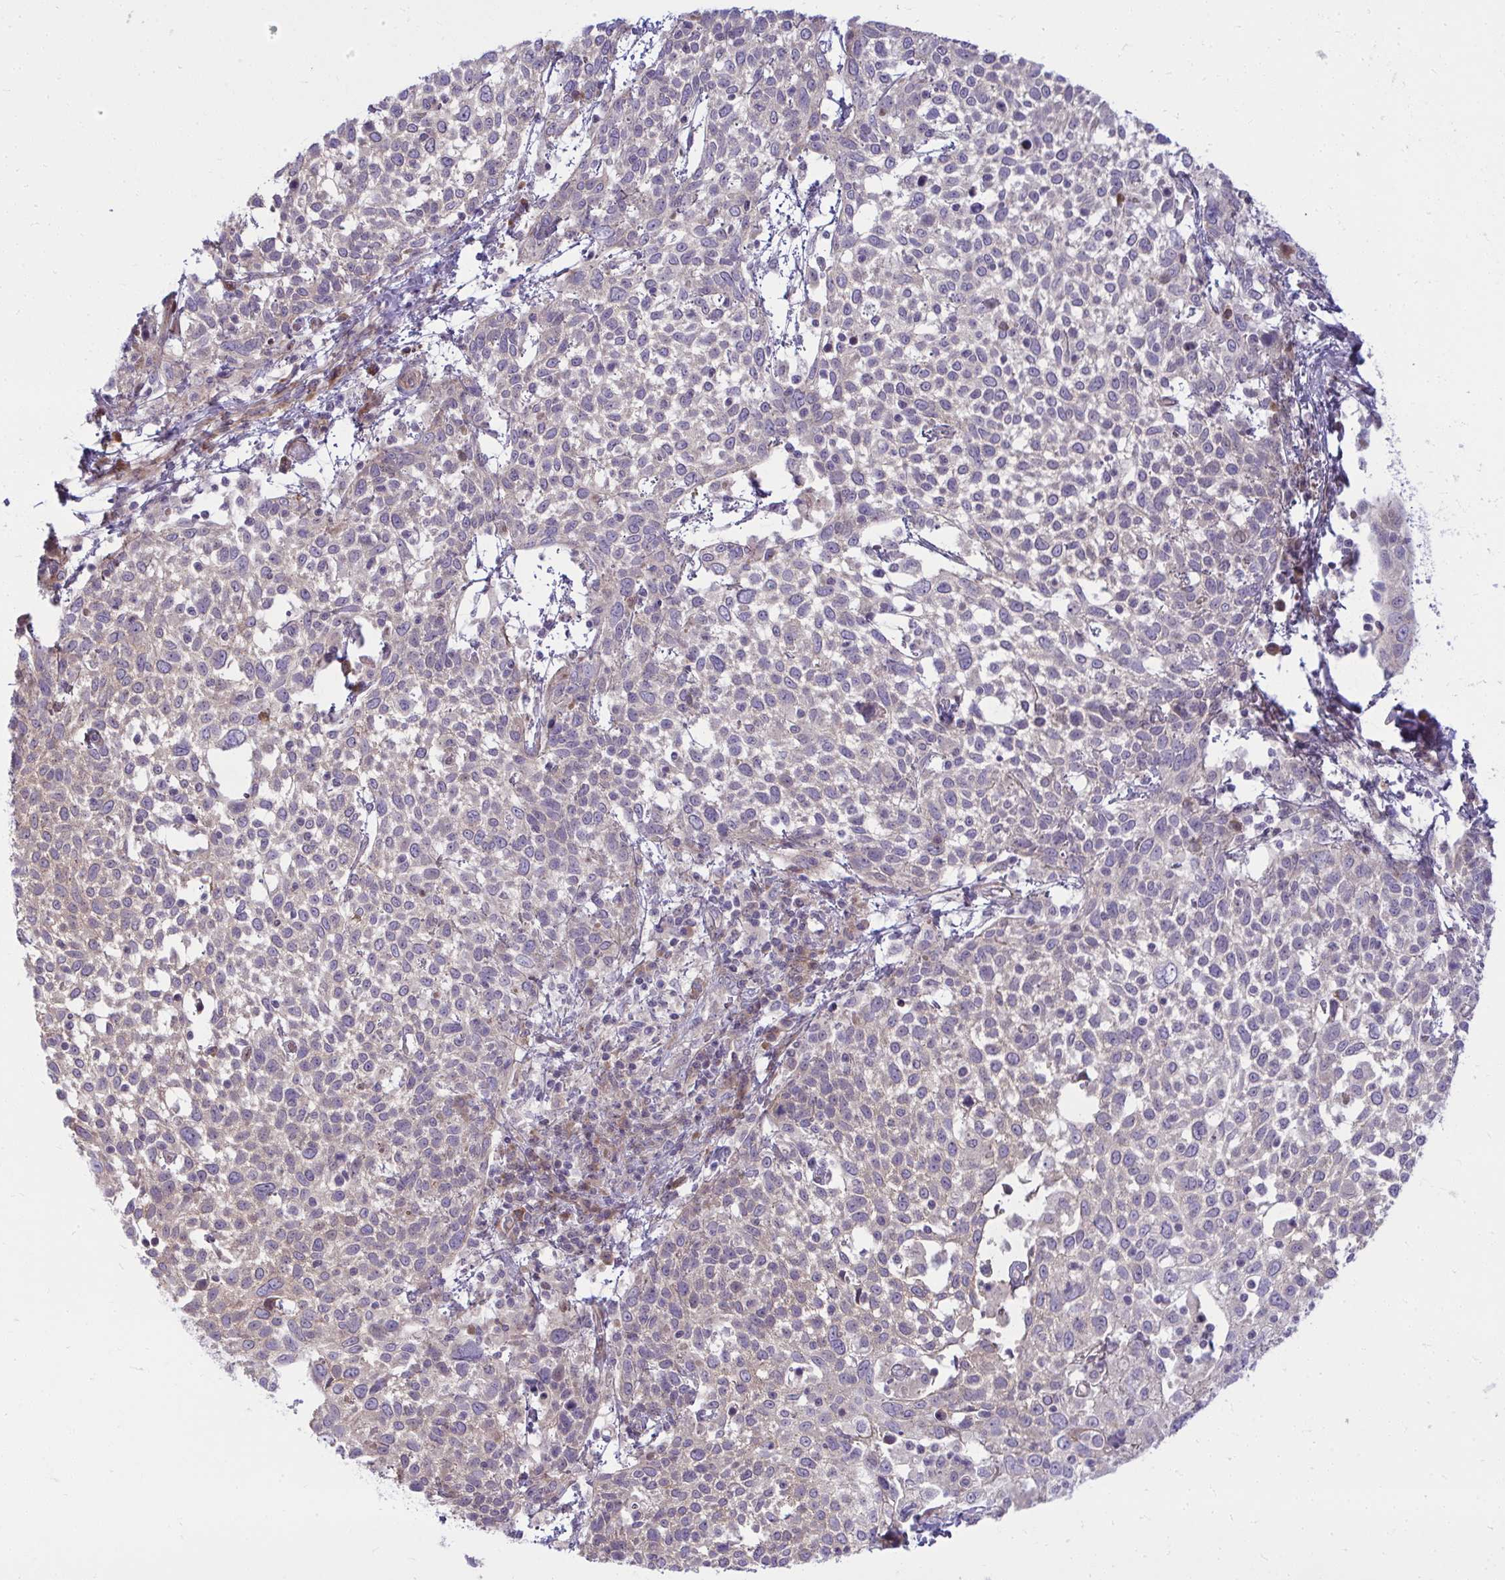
{"staining": {"intensity": "negative", "quantity": "none", "location": "none"}, "tissue": "cervical cancer", "cell_type": "Tumor cells", "image_type": "cancer", "snomed": [{"axis": "morphology", "description": "Squamous cell carcinoma, NOS"}, {"axis": "topography", "description": "Cervix"}], "caption": "DAB immunohistochemical staining of human cervical cancer (squamous cell carcinoma) displays no significant positivity in tumor cells.", "gene": "ZSCAN9", "patient": {"sex": "female", "age": 61}}